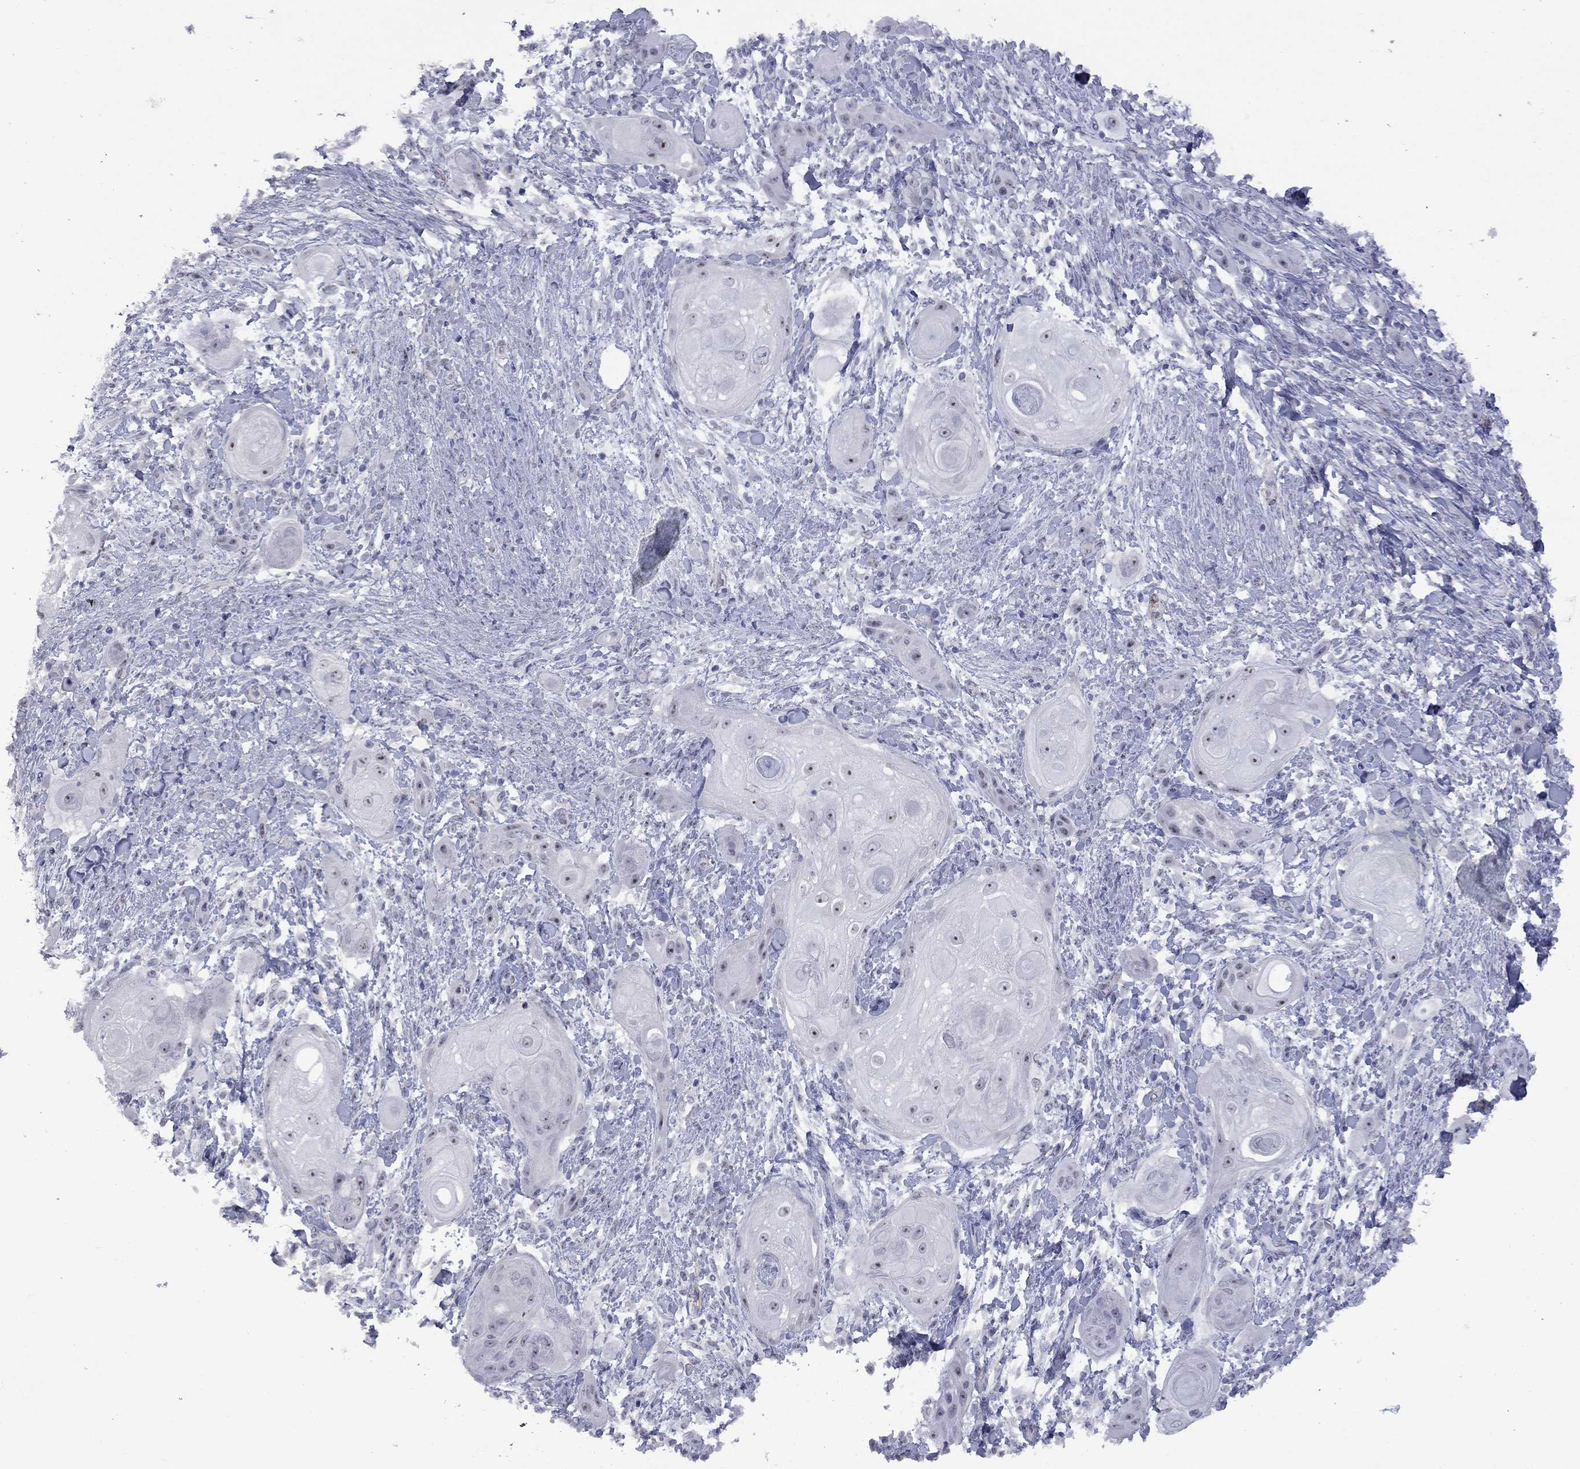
{"staining": {"intensity": "weak", "quantity": ">75%", "location": "nuclear"}, "tissue": "skin cancer", "cell_type": "Tumor cells", "image_type": "cancer", "snomed": [{"axis": "morphology", "description": "Squamous cell carcinoma, NOS"}, {"axis": "topography", "description": "Skin"}], "caption": "A brown stain labels weak nuclear staining of a protein in skin squamous cell carcinoma tumor cells.", "gene": "GSG1L", "patient": {"sex": "male", "age": 62}}